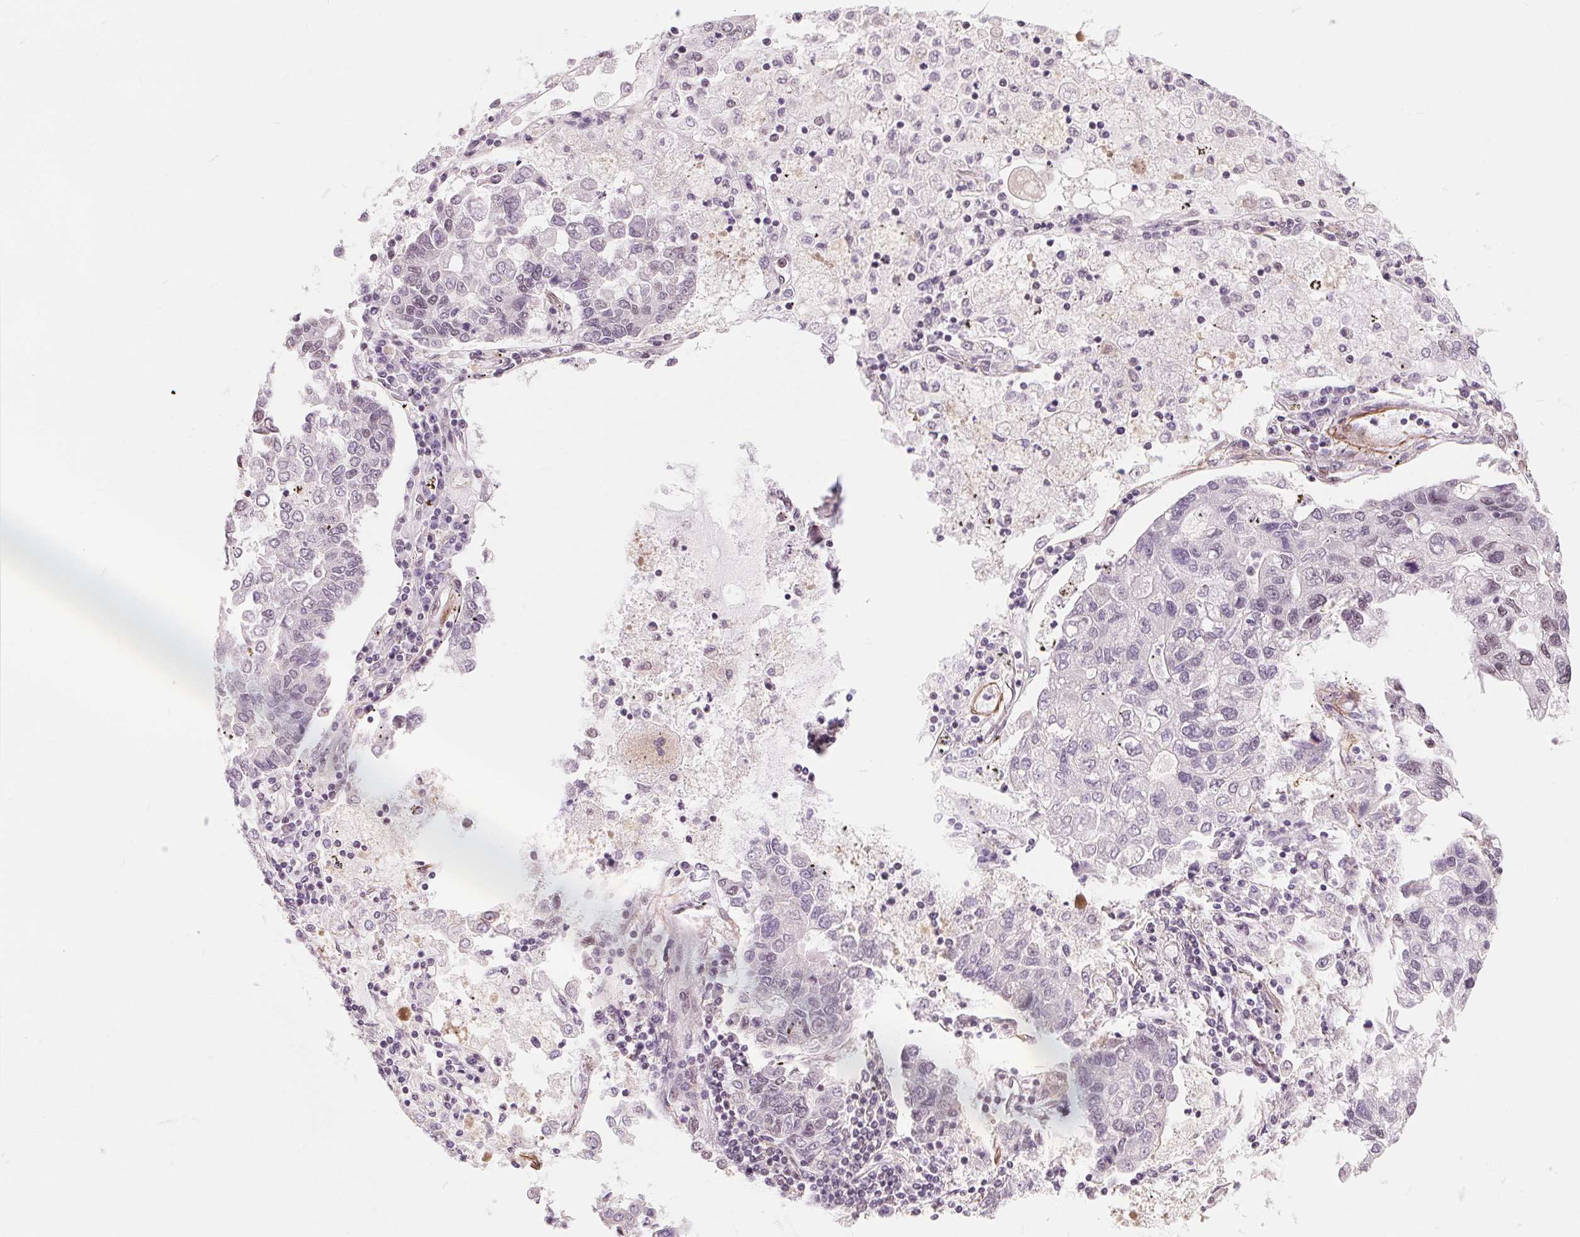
{"staining": {"intensity": "moderate", "quantity": "25%-75%", "location": "nuclear"}, "tissue": "lung cancer", "cell_type": "Tumor cells", "image_type": "cancer", "snomed": [{"axis": "morphology", "description": "Adenocarcinoma, NOS"}, {"axis": "topography", "description": "Bronchus"}, {"axis": "topography", "description": "Lung"}], "caption": "Lung cancer was stained to show a protein in brown. There is medium levels of moderate nuclear expression in about 25%-75% of tumor cells. Nuclei are stained in blue.", "gene": "BCAT1", "patient": {"sex": "female", "age": 51}}